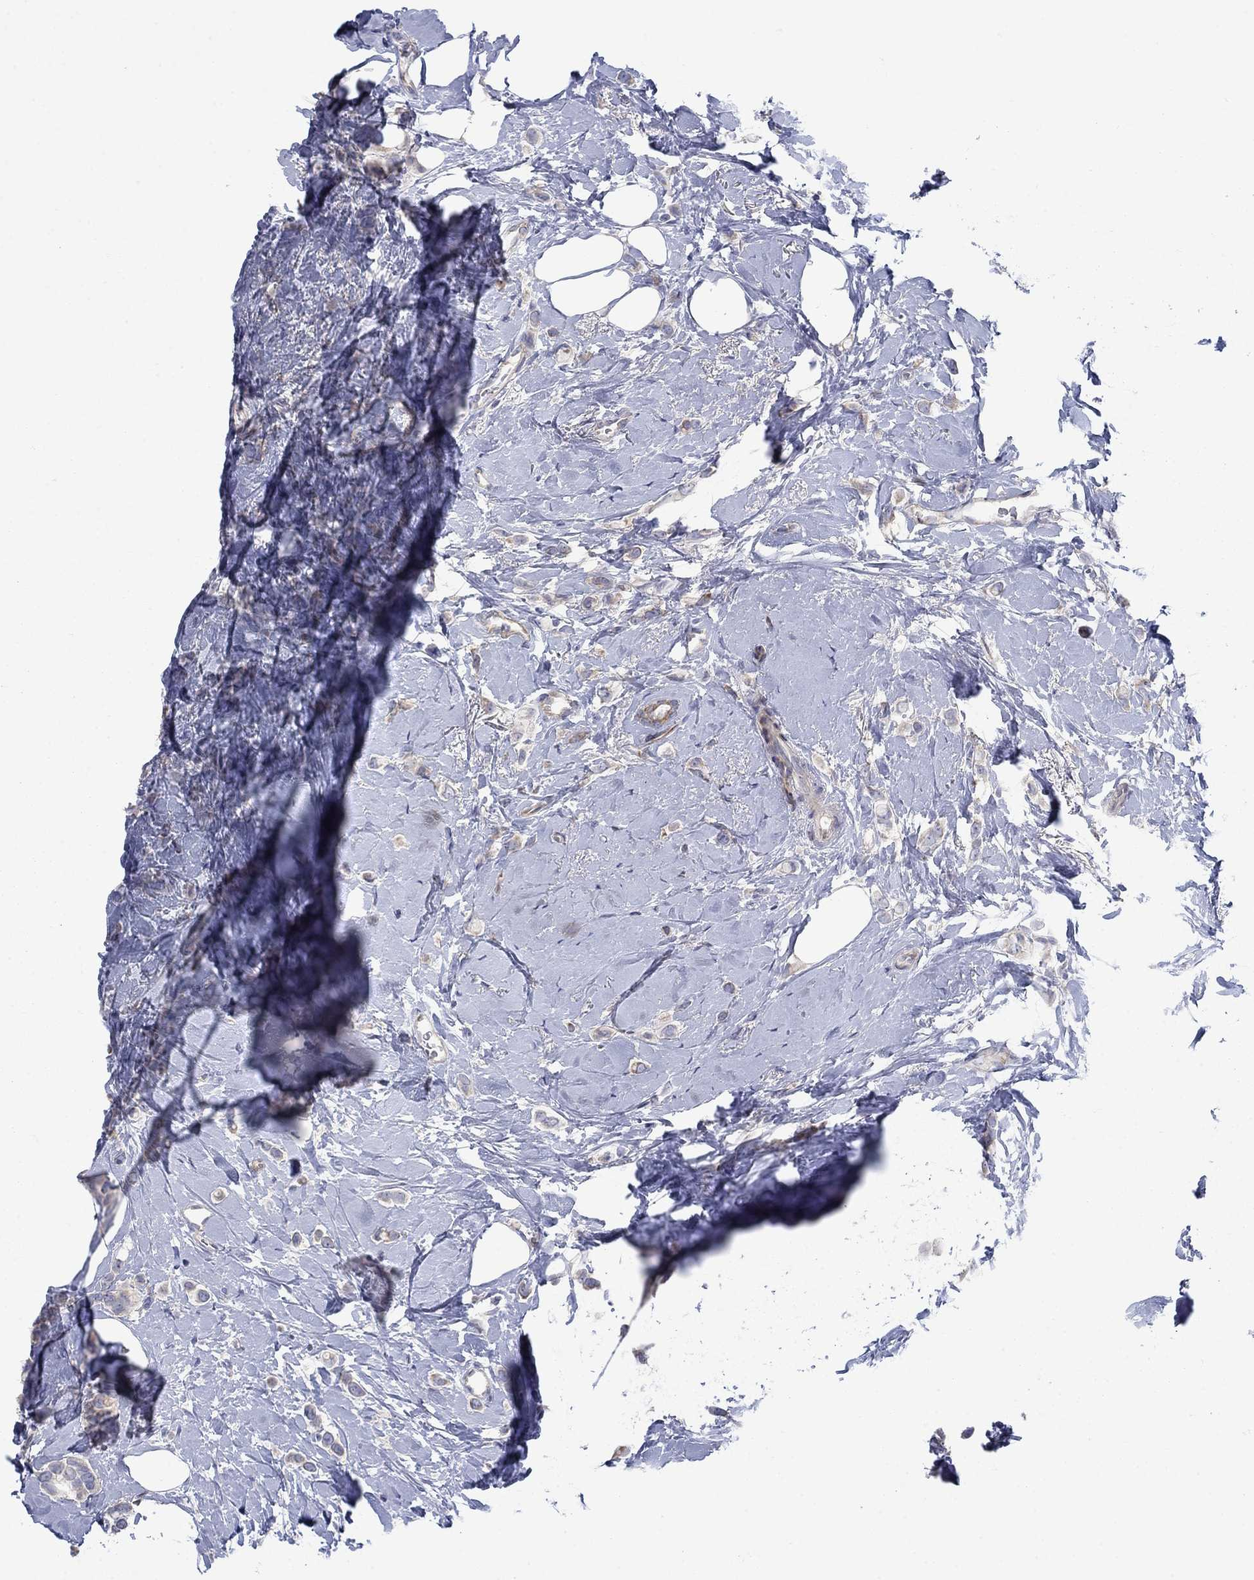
{"staining": {"intensity": "weak", "quantity": "<25%", "location": "cytoplasmic/membranous"}, "tissue": "breast cancer", "cell_type": "Tumor cells", "image_type": "cancer", "snomed": [{"axis": "morphology", "description": "Lobular carcinoma"}, {"axis": "topography", "description": "Breast"}], "caption": "Immunohistochemical staining of lobular carcinoma (breast) demonstrates no significant expression in tumor cells. (IHC, brightfield microscopy, high magnification).", "gene": "FXR1", "patient": {"sex": "female", "age": 66}}